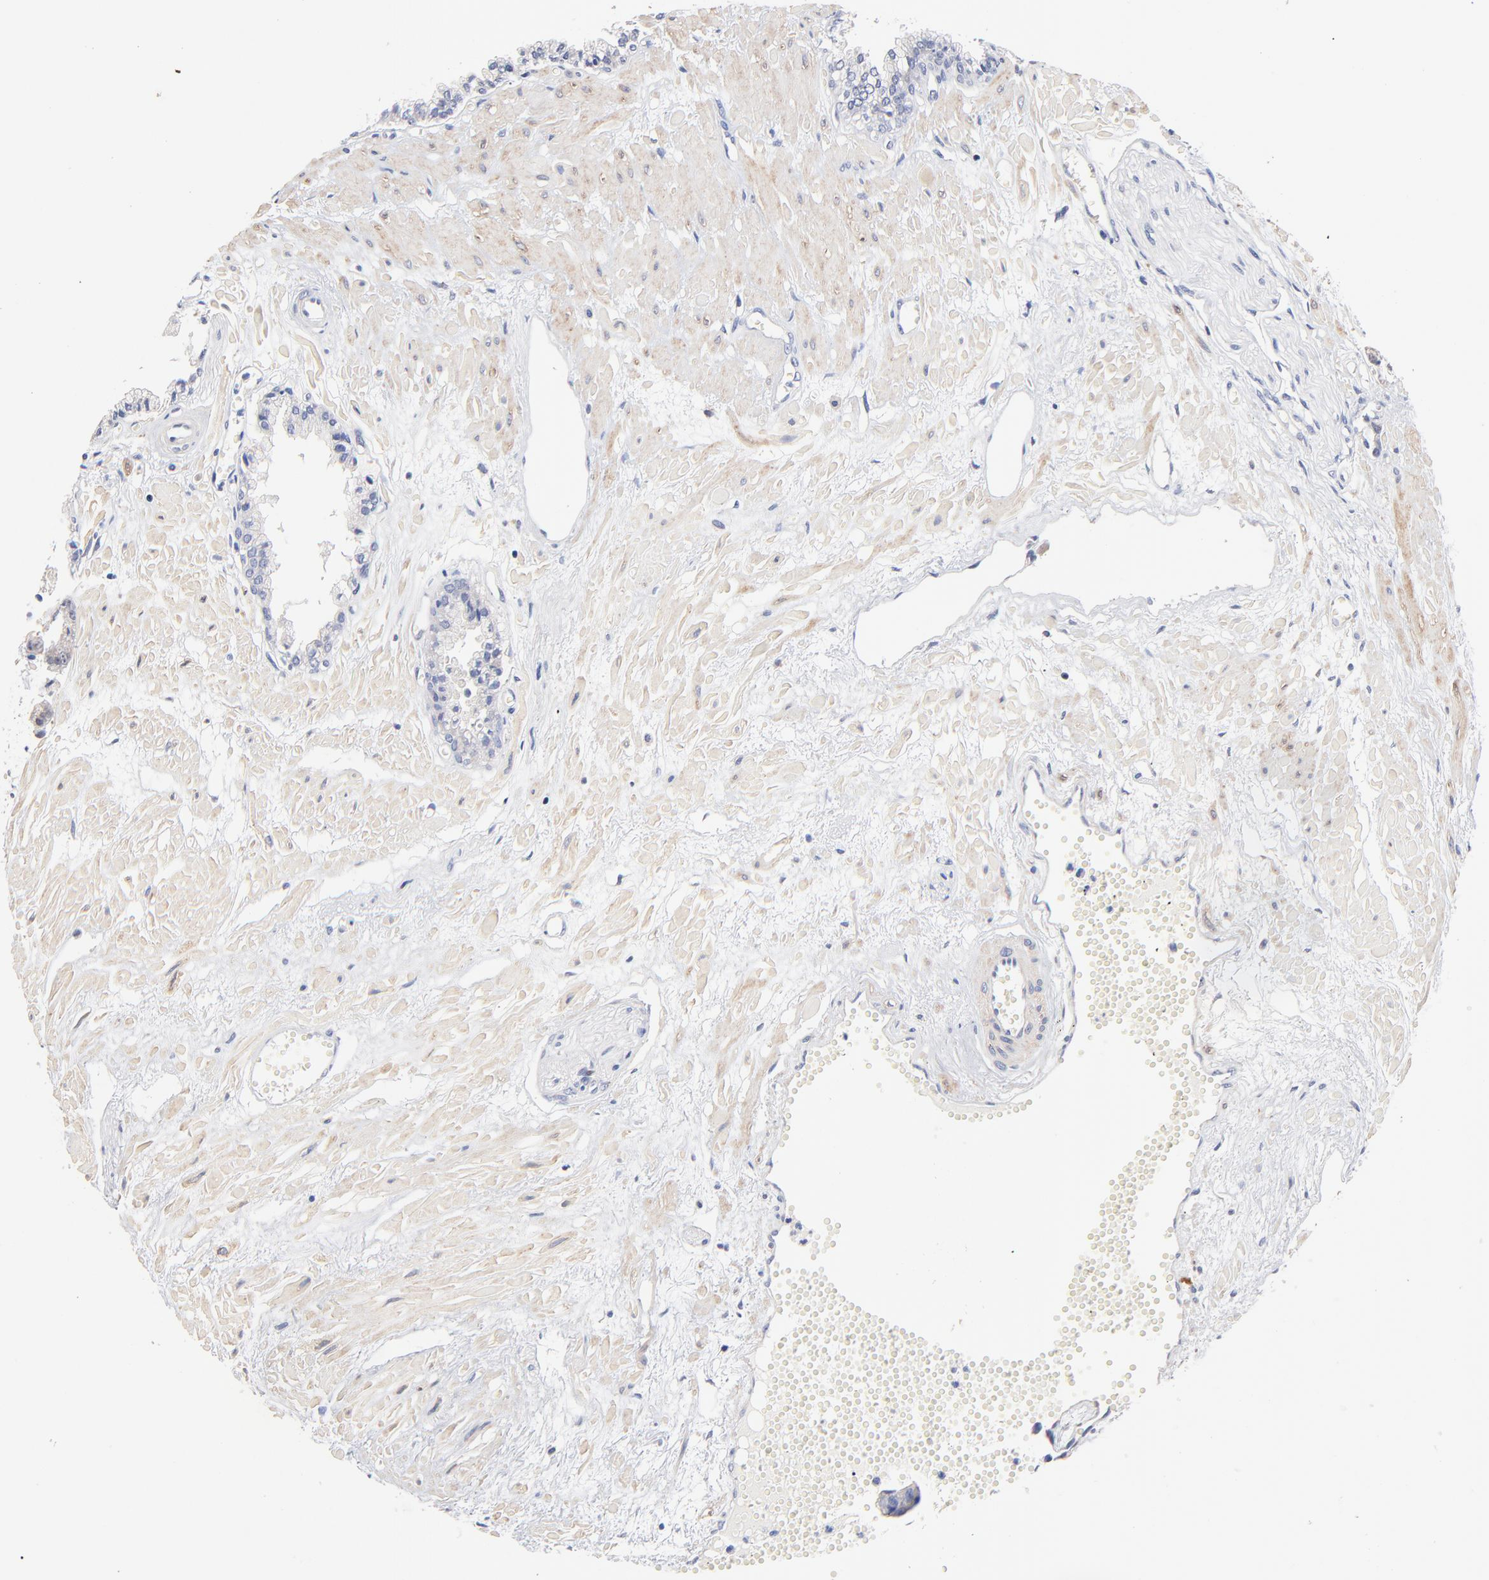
{"staining": {"intensity": "negative", "quantity": "none", "location": "none"}, "tissue": "prostate cancer", "cell_type": "Tumor cells", "image_type": "cancer", "snomed": [{"axis": "morphology", "description": "Adenocarcinoma, High grade"}, {"axis": "topography", "description": "Prostate"}], "caption": "Prostate high-grade adenocarcinoma was stained to show a protein in brown. There is no significant staining in tumor cells. (DAB (3,3'-diaminobenzidine) IHC, high magnification).", "gene": "TWNK", "patient": {"sex": "male", "age": 56}}